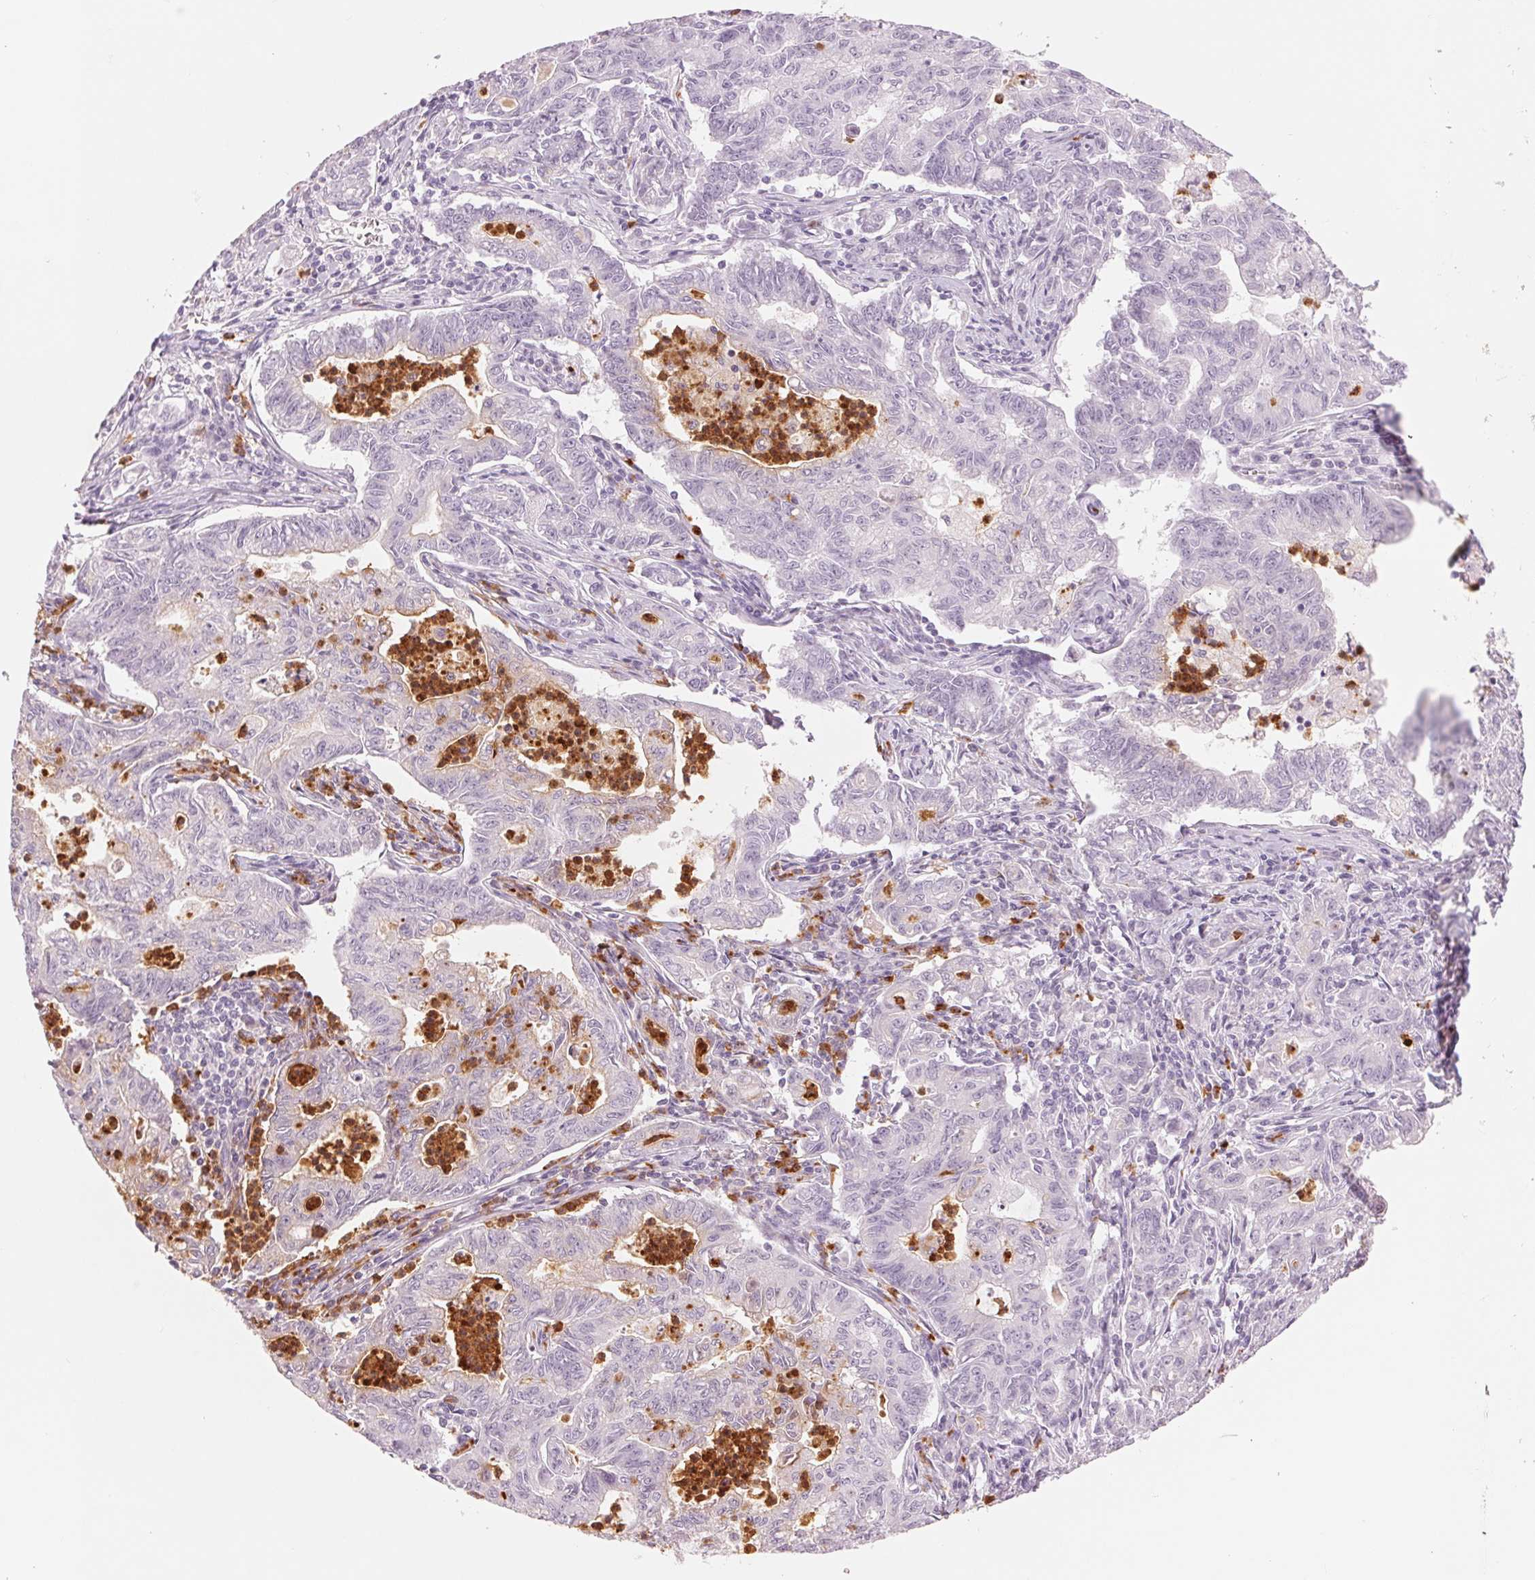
{"staining": {"intensity": "negative", "quantity": "none", "location": "none"}, "tissue": "stomach cancer", "cell_type": "Tumor cells", "image_type": "cancer", "snomed": [{"axis": "morphology", "description": "Adenocarcinoma, NOS"}, {"axis": "topography", "description": "Stomach, upper"}], "caption": "IHC micrograph of neoplastic tissue: human adenocarcinoma (stomach) stained with DAB displays no significant protein expression in tumor cells.", "gene": "KLK7", "patient": {"sex": "female", "age": 79}}